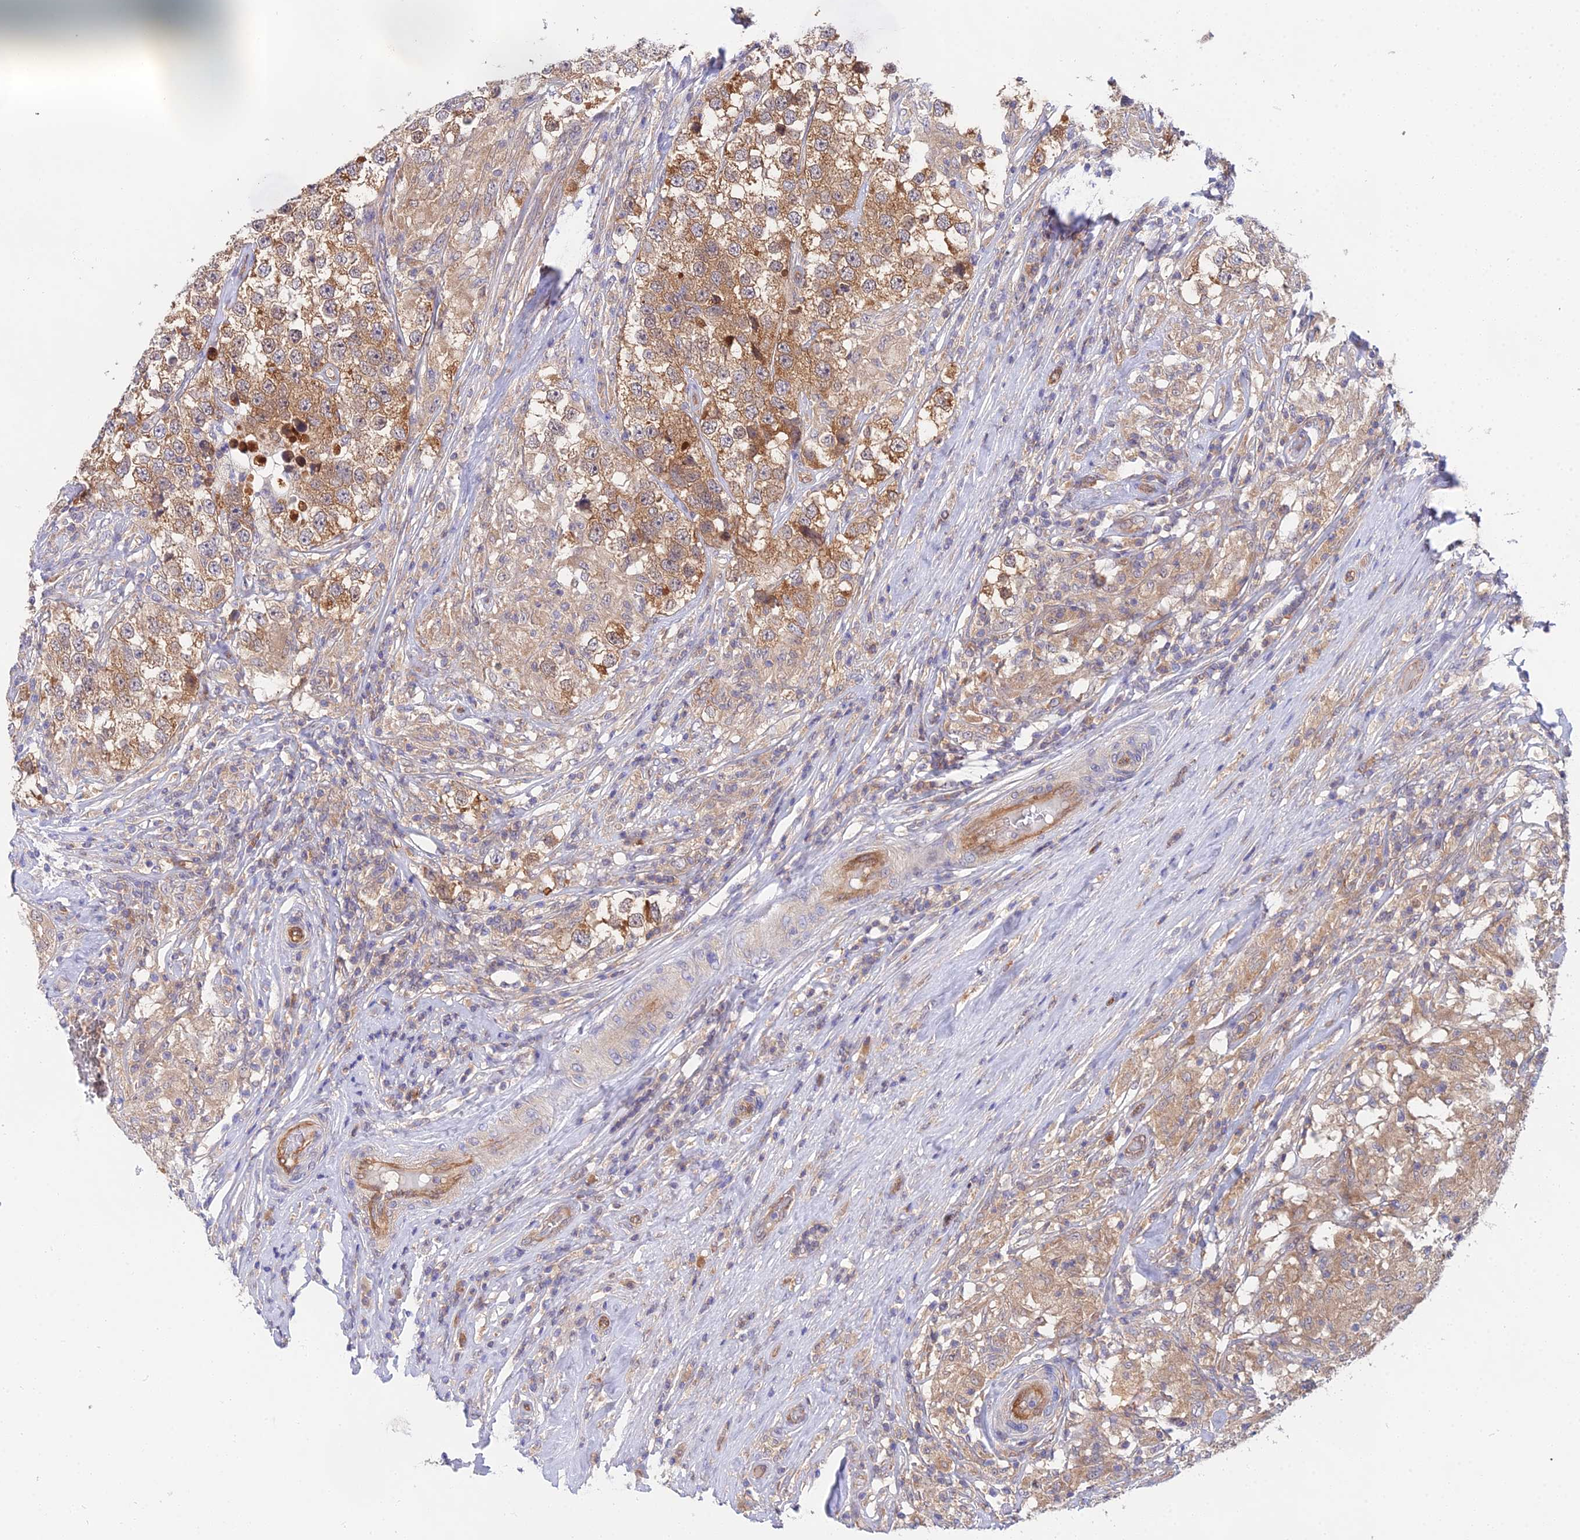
{"staining": {"intensity": "moderate", "quantity": ">75%", "location": "cytoplasmic/membranous"}, "tissue": "testis cancer", "cell_type": "Tumor cells", "image_type": "cancer", "snomed": [{"axis": "morphology", "description": "Seminoma, NOS"}, {"axis": "topography", "description": "Testis"}], "caption": "There is medium levels of moderate cytoplasmic/membranous expression in tumor cells of testis cancer, as demonstrated by immunohistochemical staining (brown color).", "gene": "PPP2R2C", "patient": {"sex": "male", "age": 46}}